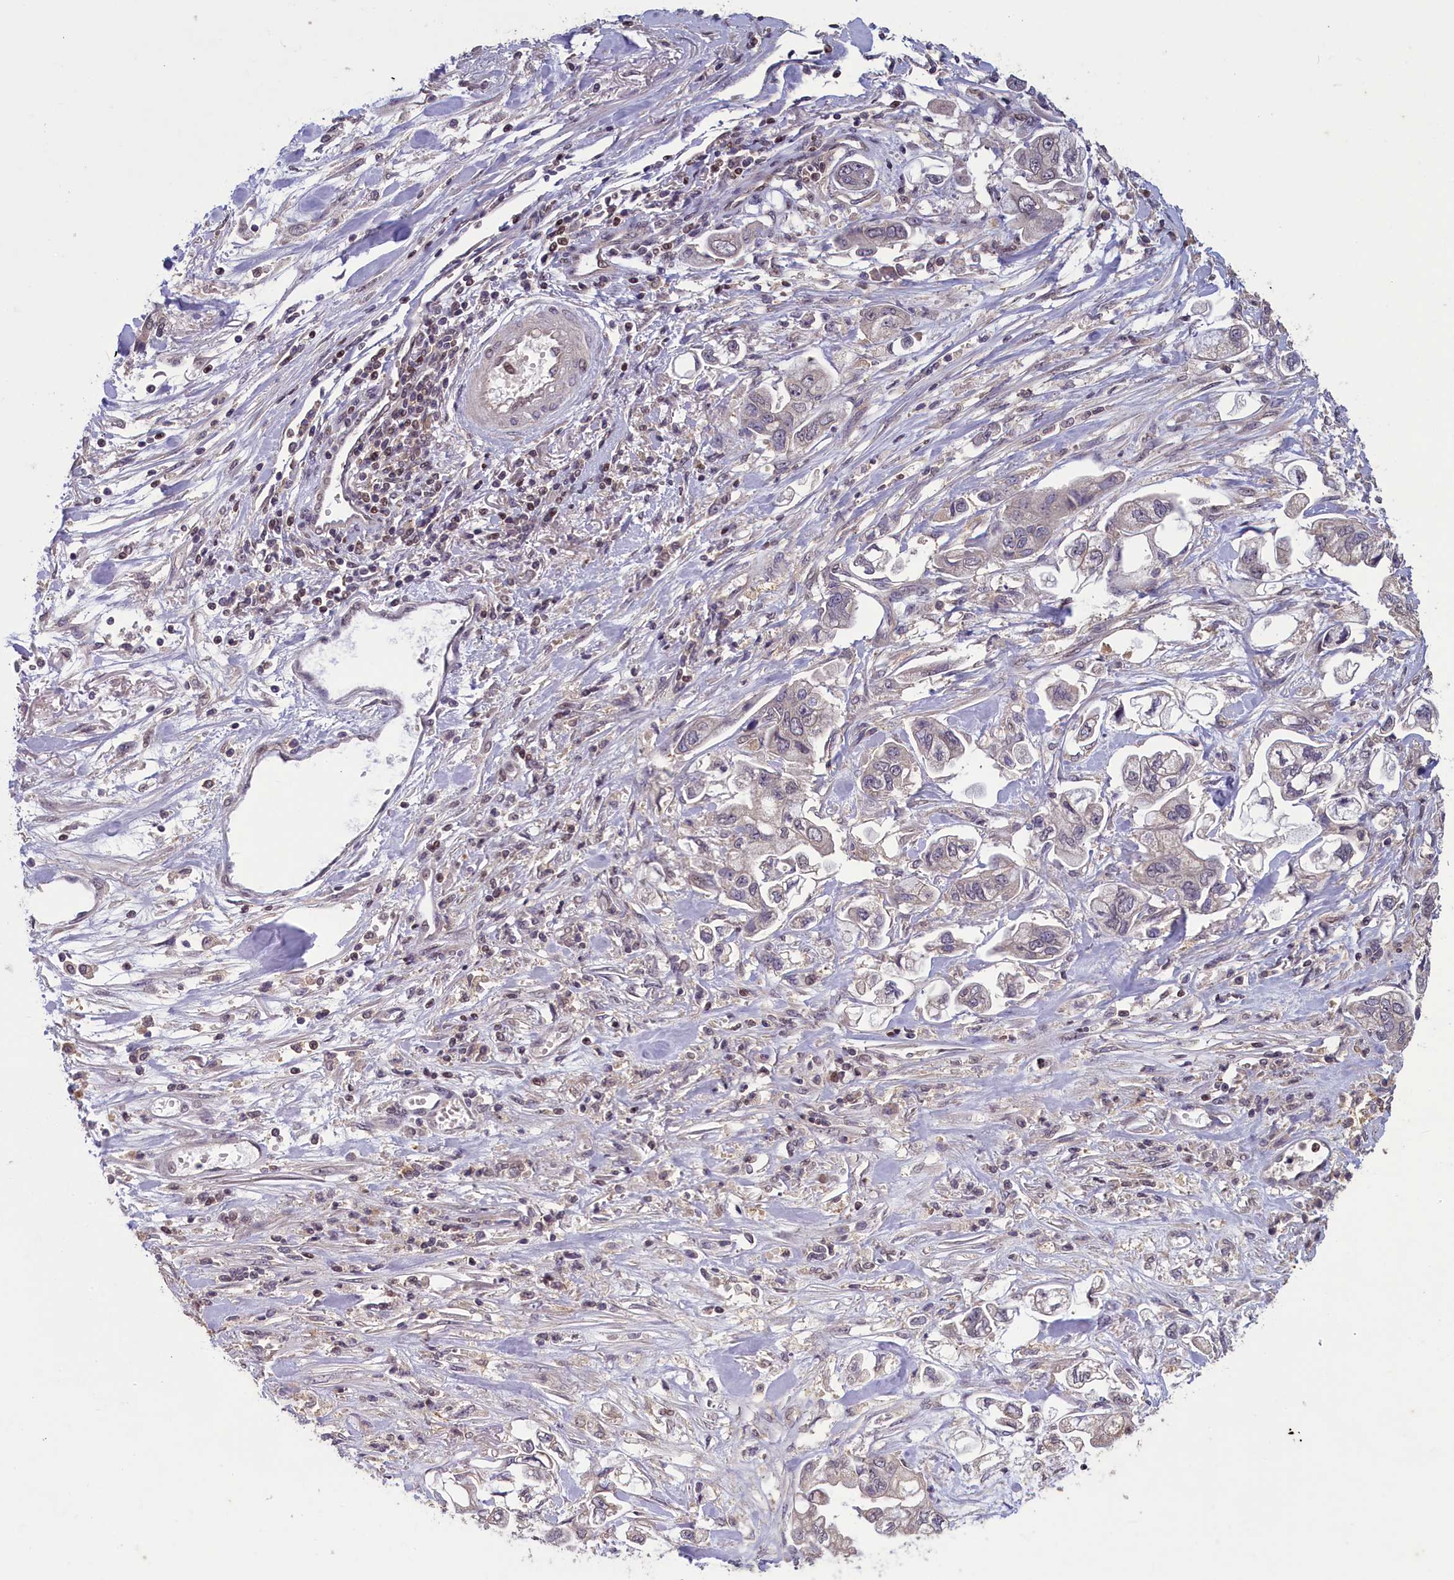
{"staining": {"intensity": "negative", "quantity": "none", "location": "none"}, "tissue": "stomach cancer", "cell_type": "Tumor cells", "image_type": "cancer", "snomed": [{"axis": "morphology", "description": "Adenocarcinoma, NOS"}, {"axis": "topography", "description": "Stomach"}], "caption": "This is an IHC histopathology image of human stomach cancer (adenocarcinoma). There is no expression in tumor cells.", "gene": "NUBP1", "patient": {"sex": "male", "age": 62}}